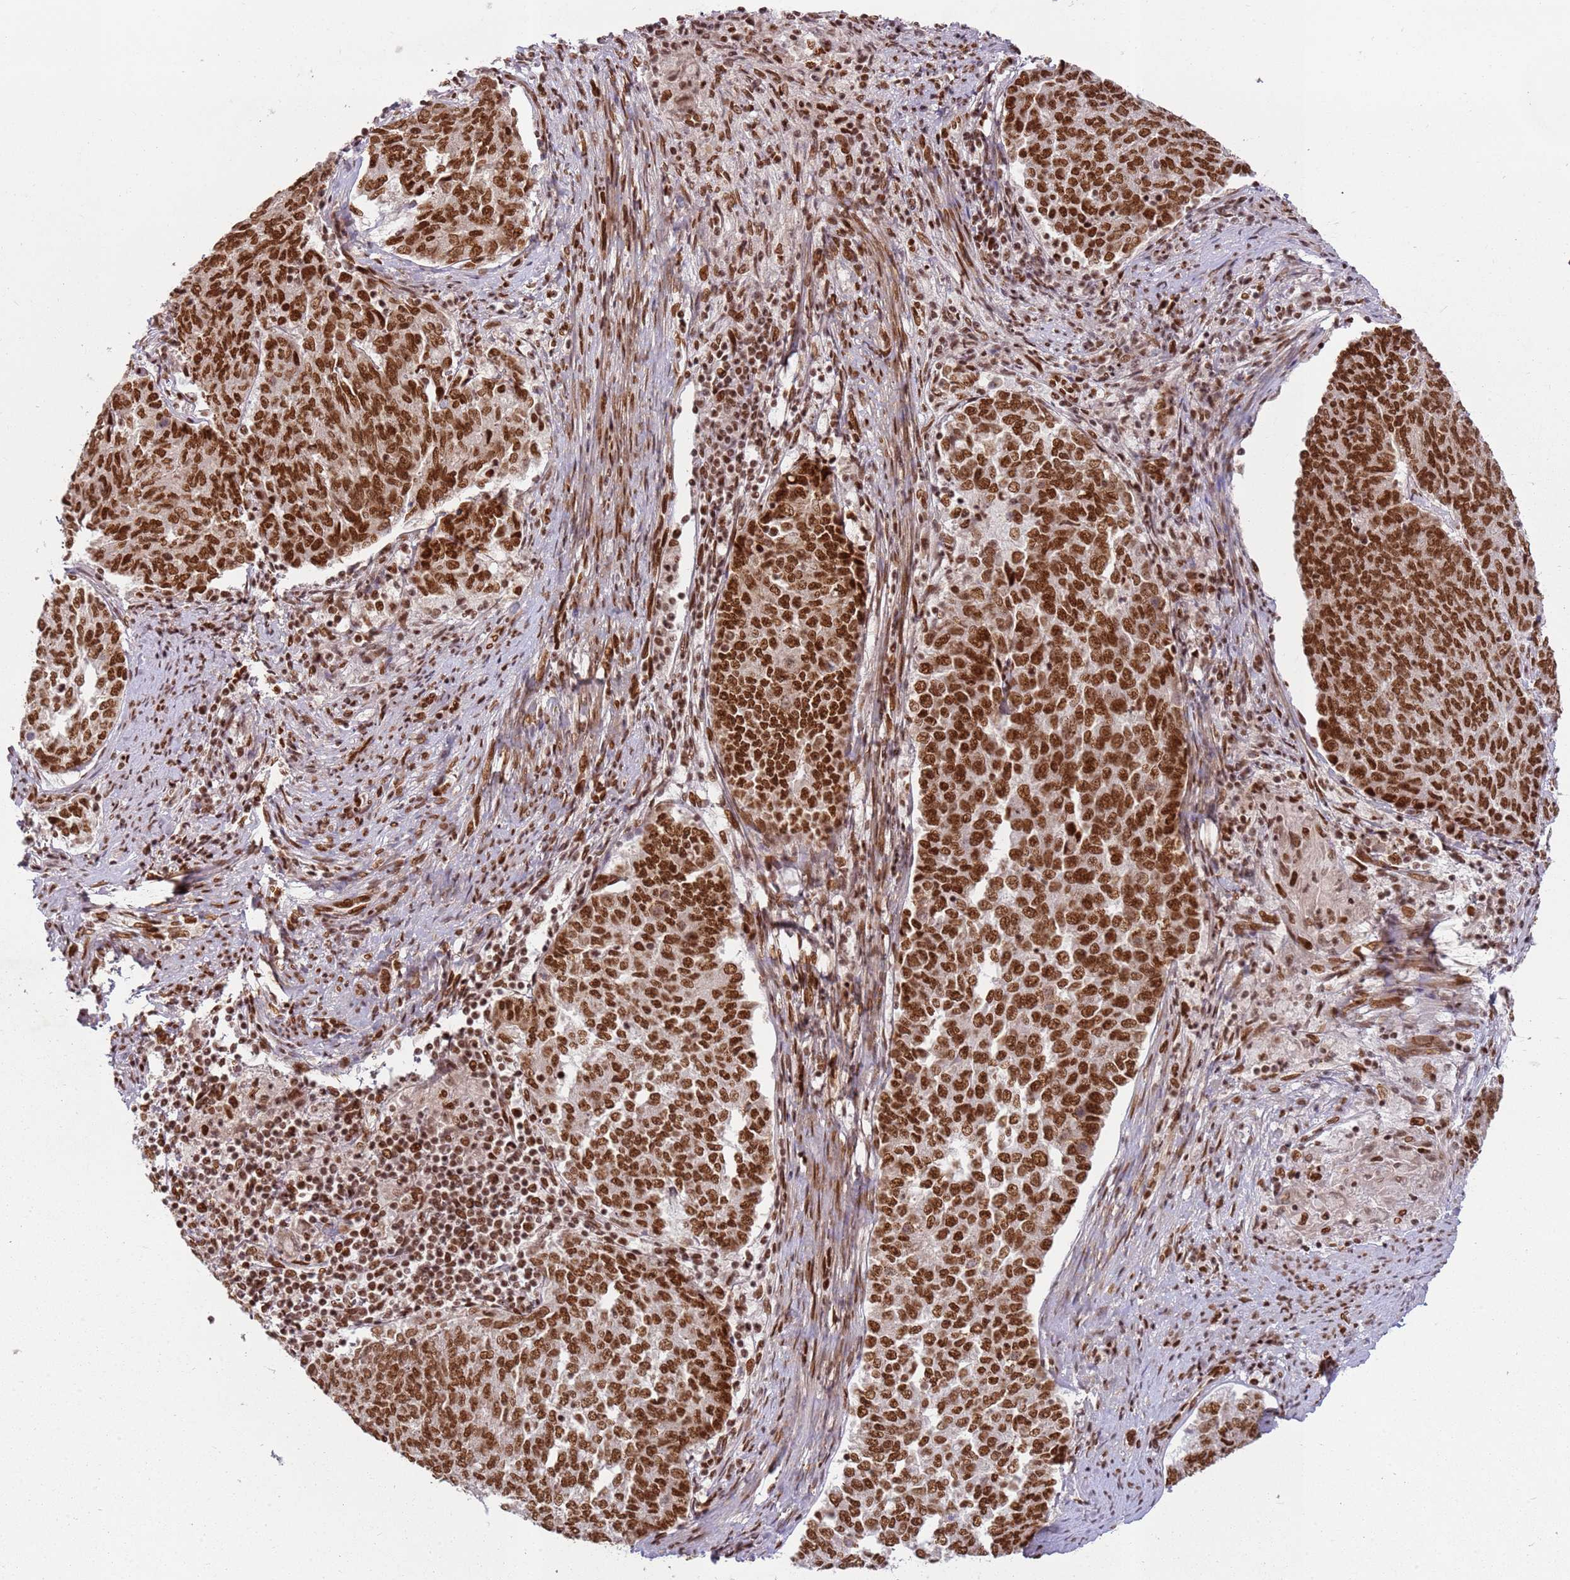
{"staining": {"intensity": "strong", "quantity": ">75%", "location": "nuclear"}, "tissue": "endometrial cancer", "cell_type": "Tumor cells", "image_type": "cancer", "snomed": [{"axis": "morphology", "description": "Adenocarcinoma, NOS"}, {"axis": "topography", "description": "Endometrium"}], "caption": "A high-resolution micrograph shows immunohistochemistry (IHC) staining of endometrial cancer, which displays strong nuclear staining in approximately >75% of tumor cells. Immunohistochemistry (ihc) stains the protein in brown and the nuclei are stained blue.", "gene": "TENT4A", "patient": {"sex": "female", "age": 80}}